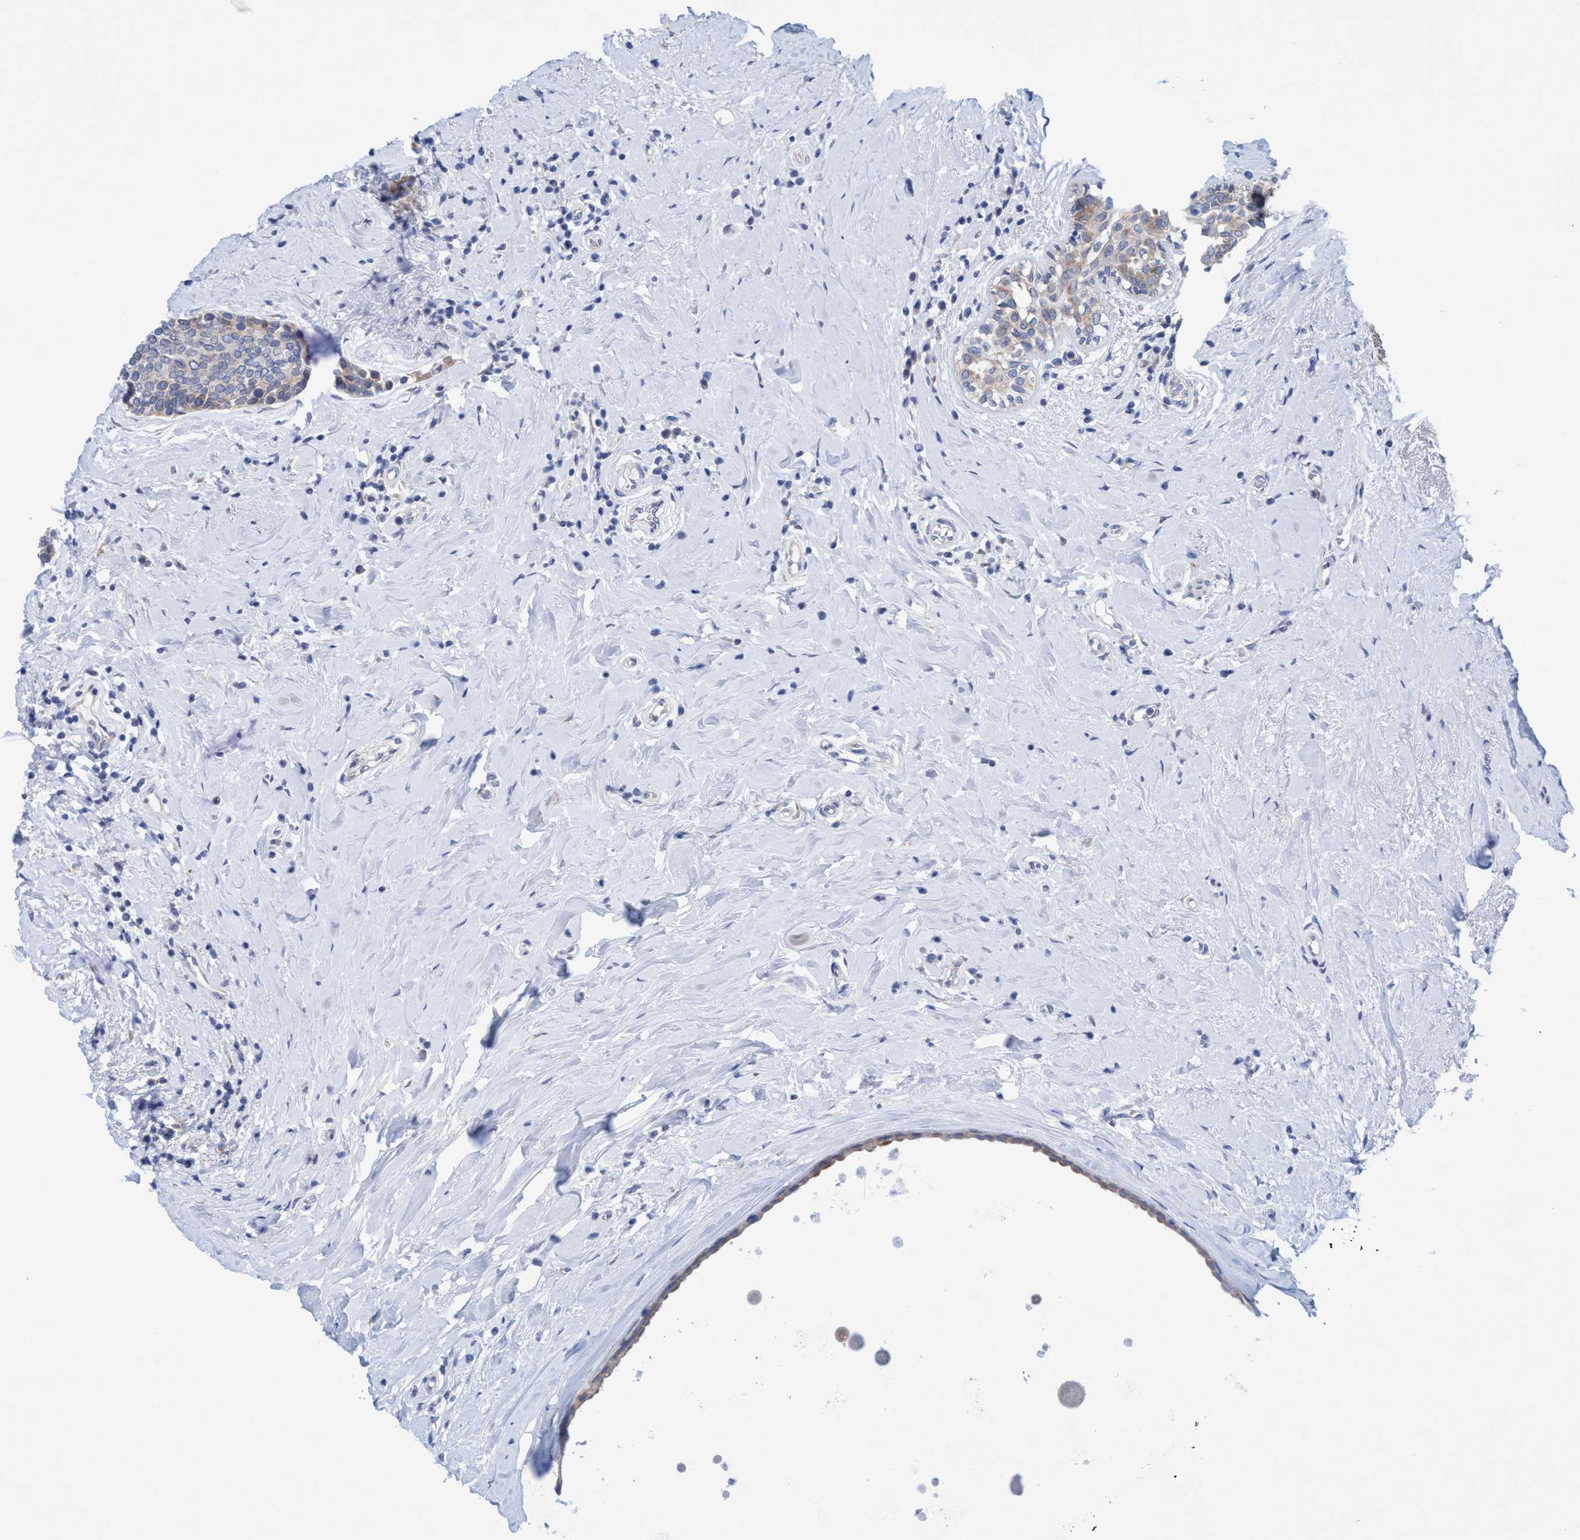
{"staining": {"intensity": "weak", "quantity": "25%-75%", "location": "cytoplasmic/membranous"}, "tissue": "breast cancer", "cell_type": "Tumor cells", "image_type": "cancer", "snomed": [{"axis": "morphology", "description": "Duct carcinoma"}, {"axis": "topography", "description": "Breast"}], "caption": "The immunohistochemical stain shows weak cytoplasmic/membranous staining in tumor cells of breast cancer (intraductal carcinoma) tissue.", "gene": "RSAD1", "patient": {"sex": "female", "age": 55}}